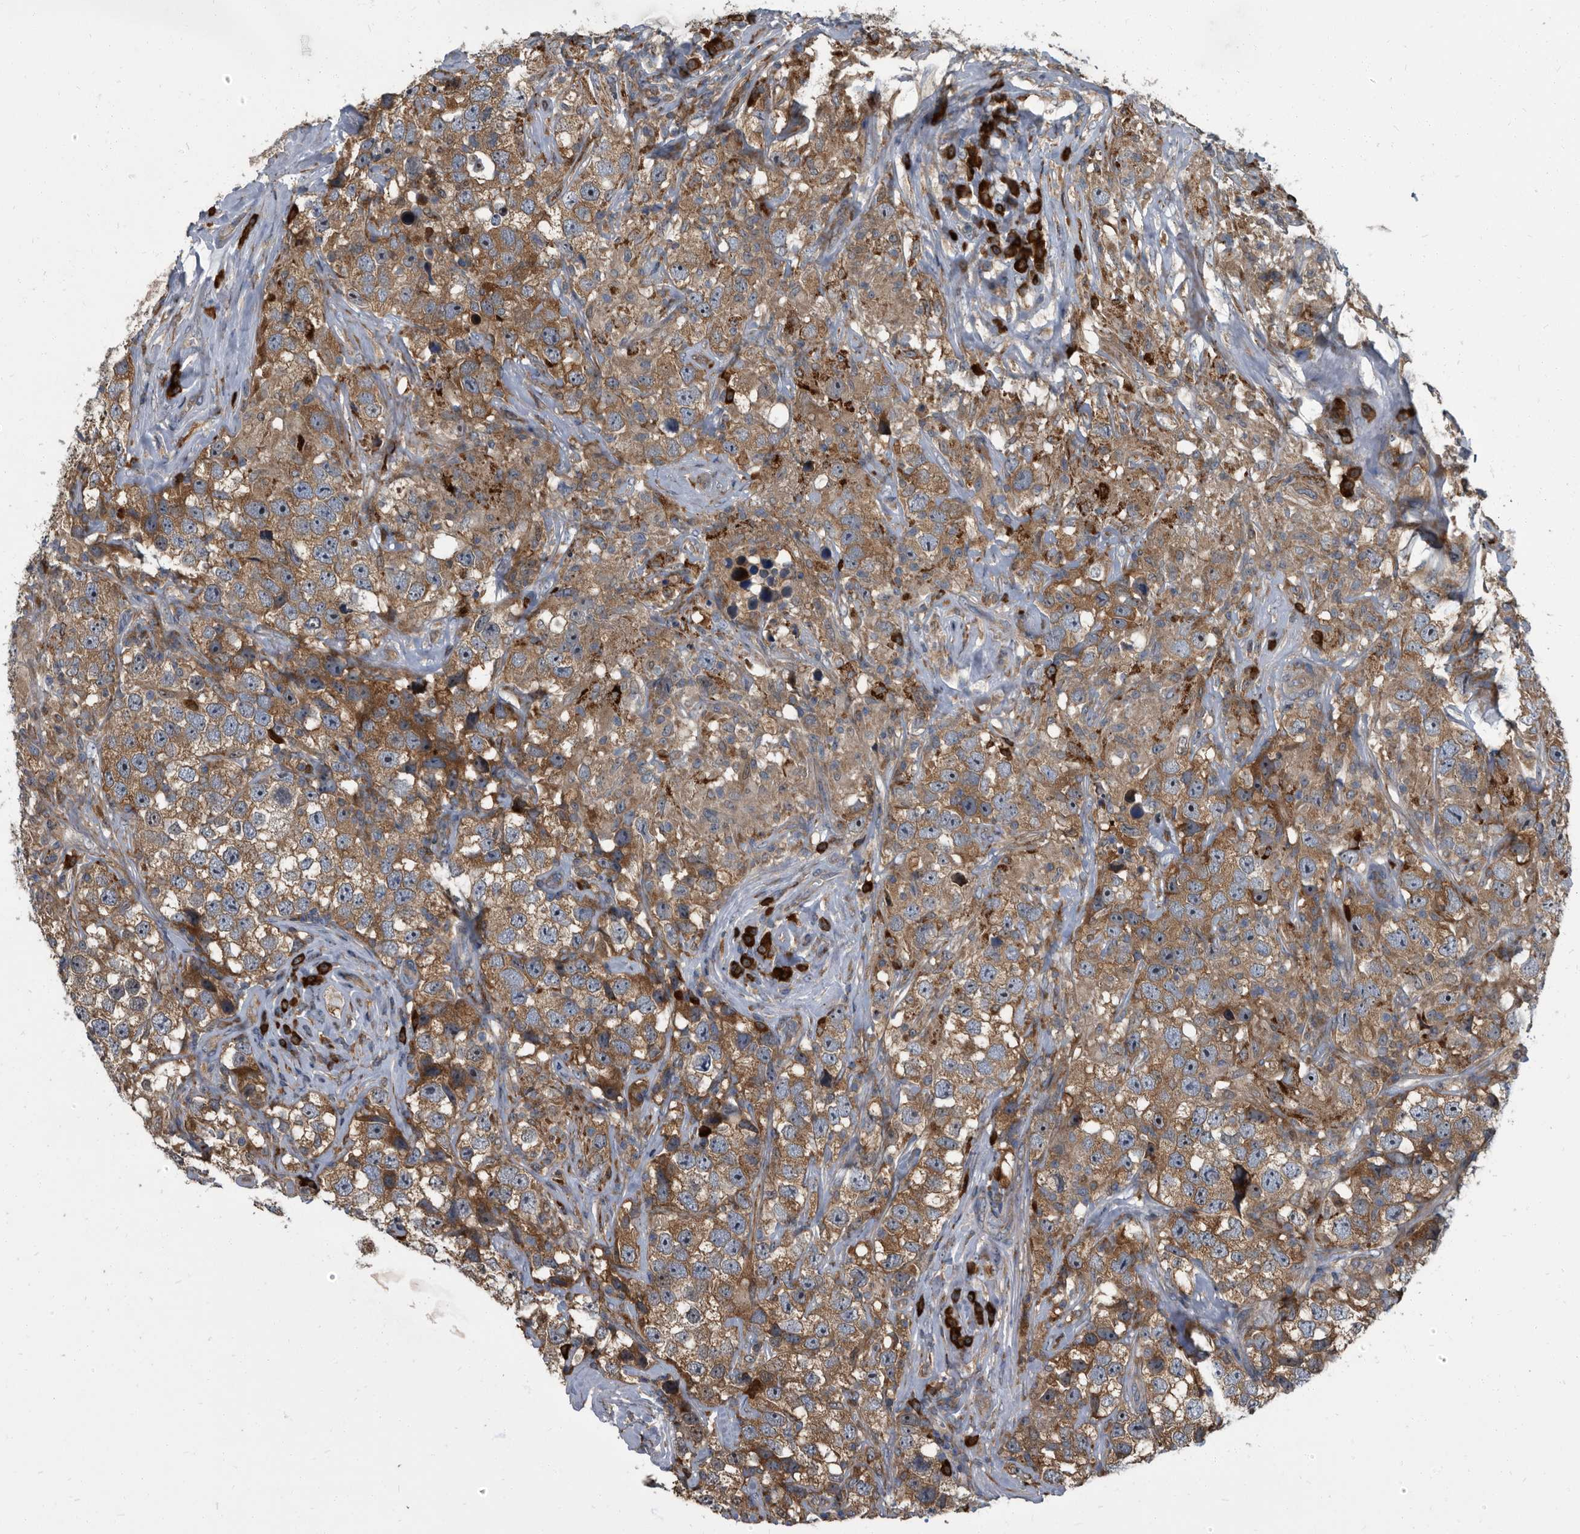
{"staining": {"intensity": "moderate", "quantity": ">75%", "location": "cytoplasmic/membranous"}, "tissue": "testis cancer", "cell_type": "Tumor cells", "image_type": "cancer", "snomed": [{"axis": "morphology", "description": "Seminoma, NOS"}, {"axis": "topography", "description": "Testis"}], "caption": "Testis seminoma was stained to show a protein in brown. There is medium levels of moderate cytoplasmic/membranous positivity in about >75% of tumor cells. (Stains: DAB in brown, nuclei in blue, Microscopy: brightfield microscopy at high magnification).", "gene": "CDV3", "patient": {"sex": "male", "age": 49}}